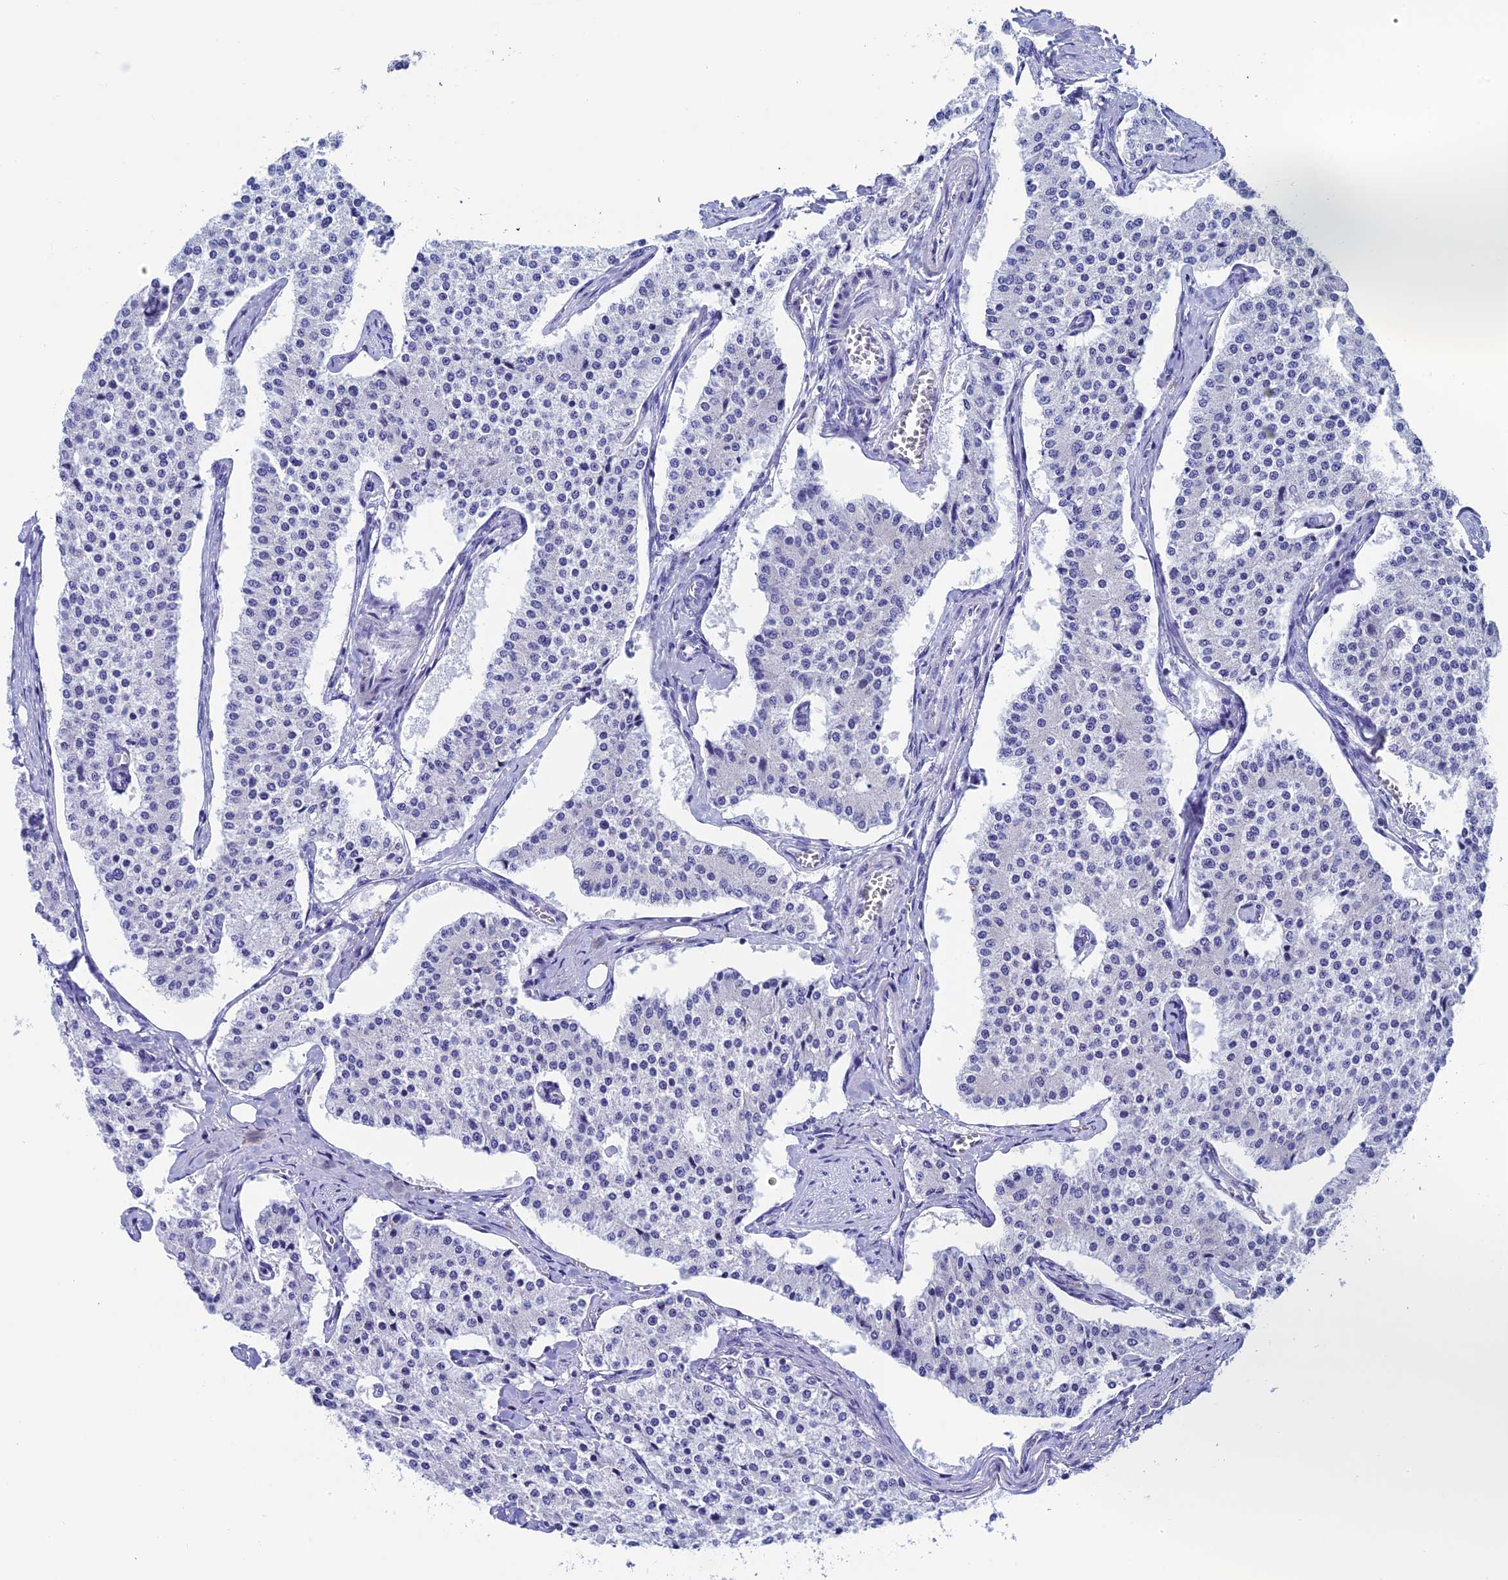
{"staining": {"intensity": "negative", "quantity": "none", "location": "none"}, "tissue": "carcinoid", "cell_type": "Tumor cells", "image_type": "cancer", "snomed": [{"axis": "morphology", "description": "Carcinoid, malignant, NOS"}, {"axis": "topography", "description": "Colon"}], "caption": "Tumor cells show no significant protein positivity in malignant carcinoid. The staining was performed using DAB to visualize the protein expression in brown, while the nuclei were stained in blue with hematoxylin (Magnification: 20x).", "gene": "REEP4", "patient": {"sex": "female", "age": 52}}